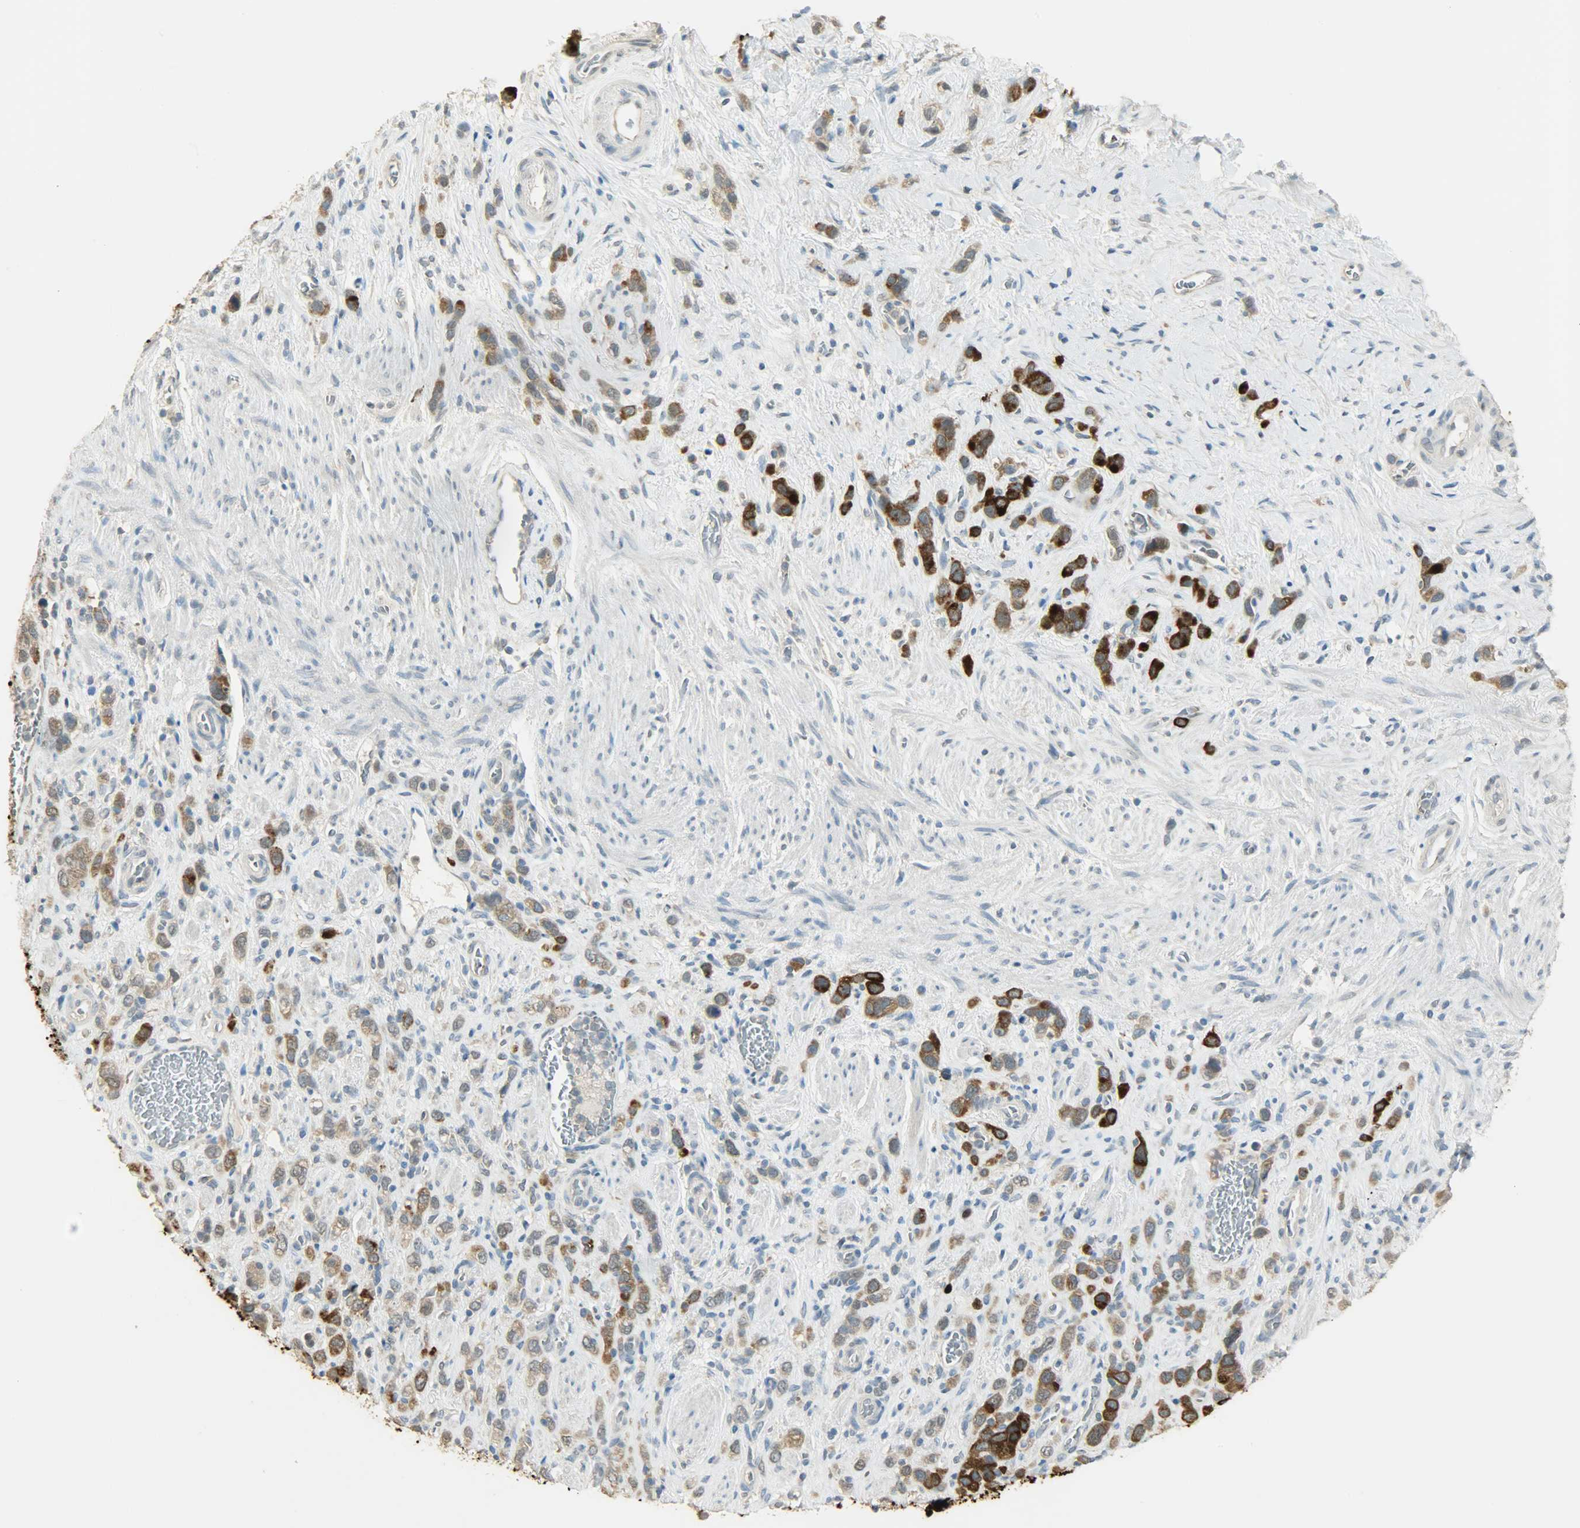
{"staining": {"intensity": "strong", "quantity": ">75%", "location": "cytoplasmic/membranous"}, "tissue": "stomach cancer", "cell_type": "Tumor cells", "image_type": "cancer", "snomed": [{"axis": "morphology", "description": "Normal tissue, NOS"}, {"axis": "morphology", "description": "Adenocarcinoma, NOS"}, {"axis": "morphology", "description": "Adenocarcinoma, High grade"}, {"axis": "topography", "description": "Stomach, upper"}, {"axis": "topography", "description": "Stomach"}], "caption": "There is high levels of strong cytoplasmic/membranous positivity in tumor cells of stomach adenocarcinoma, as demonstrated by immunohistochemical staining (brown color).", "gene": "PRMT5", "patient": {"sex": "female", "age": 65}}